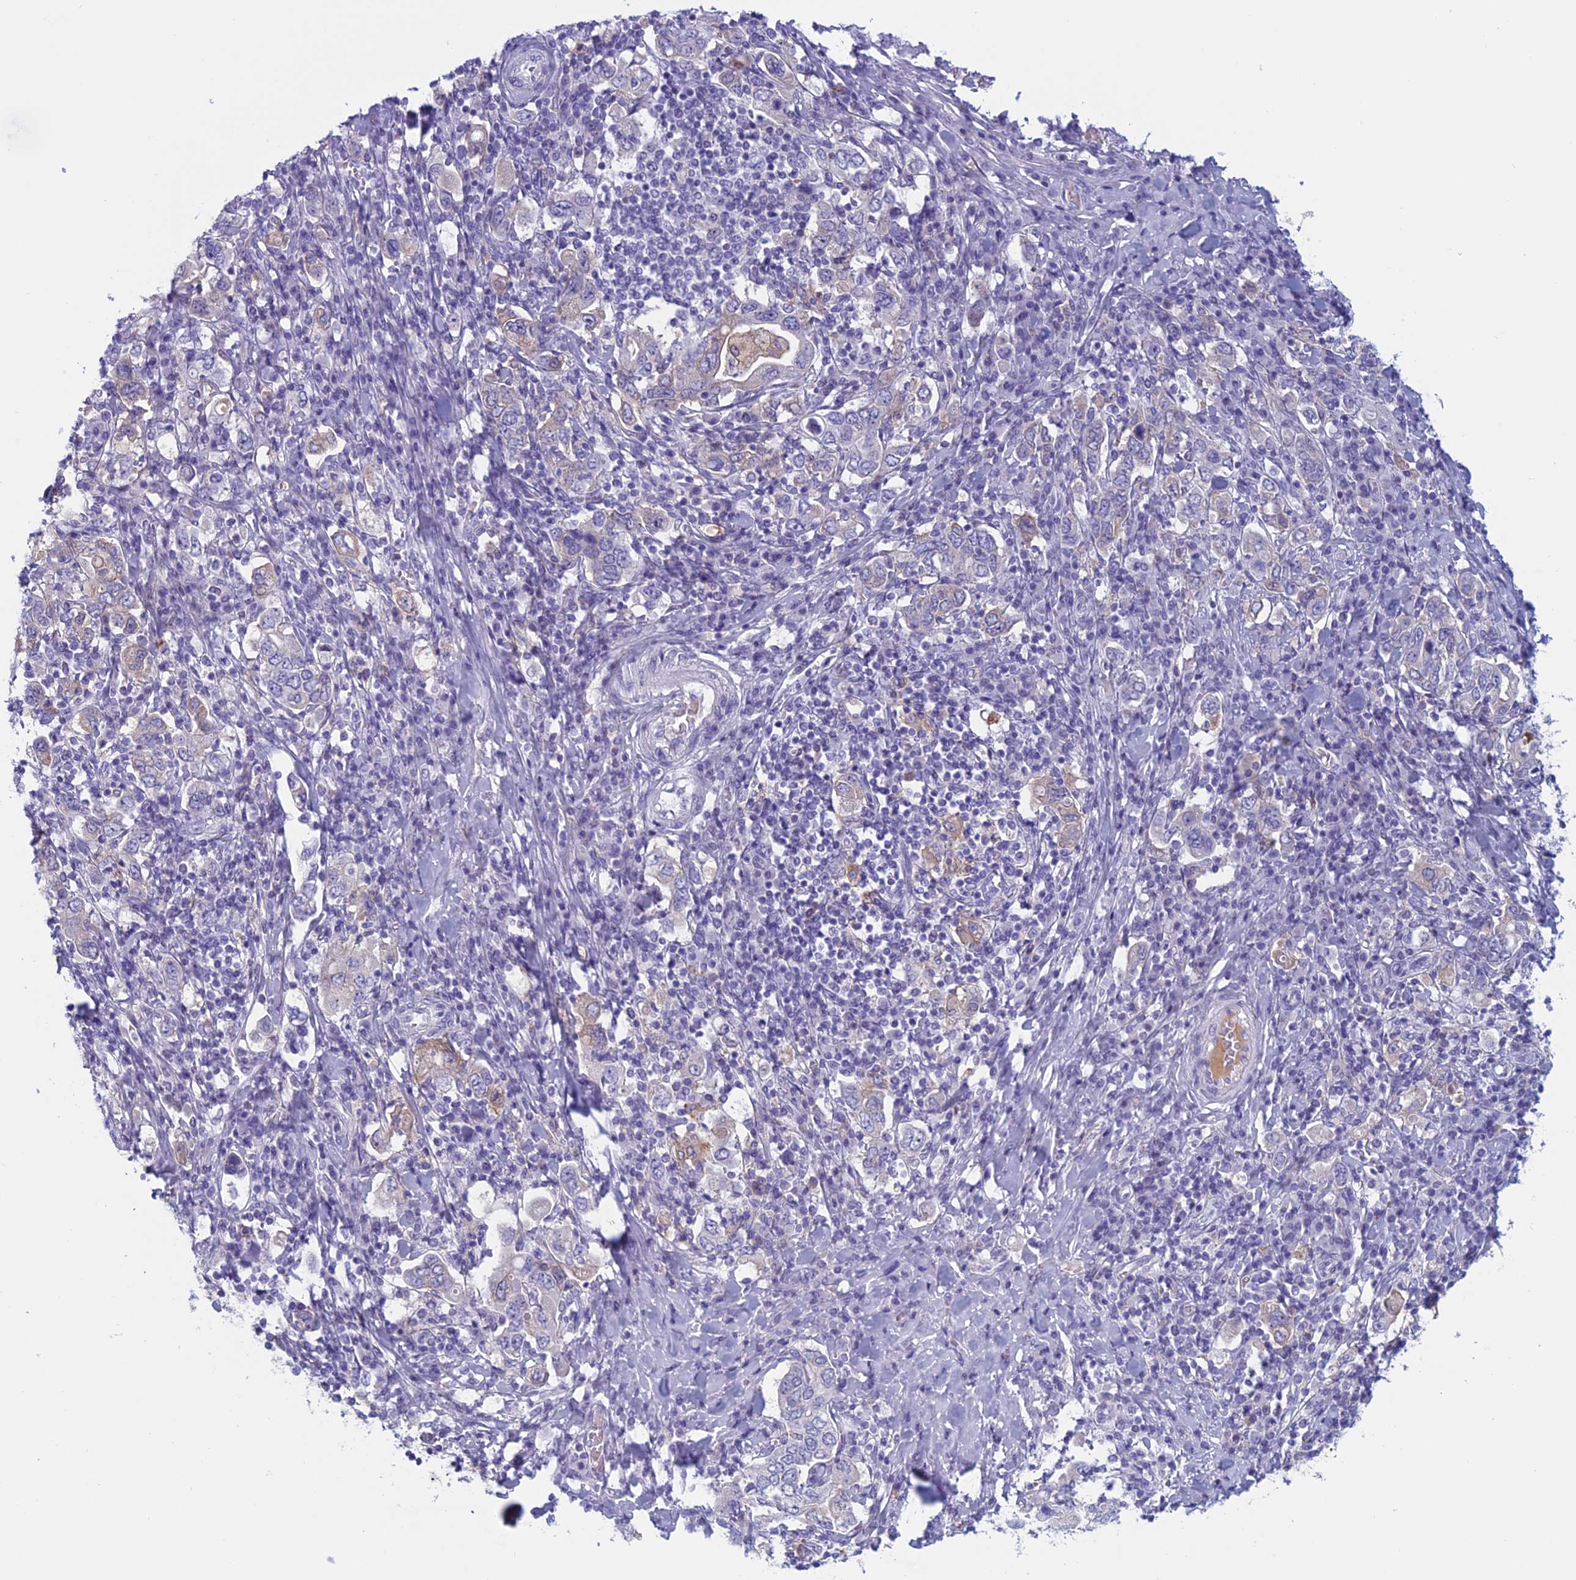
{"staining": {"intensity": "negative", "quantity": "none", "location": "none"}, "tissue": "stomach cancer", "cell_type": "Tumor cells", "image_type": "cancer", "snomed": [{"axis": "morphology", "description": "Adenocarcinoma, NOS"}, {"axis": "topography", "description": "Stomach, upper"}], "caption": "IHC micrograph of neoplastic tissue: human stomach cancer stained with DAB exhibits no significant protein staining in tumor cells.", "gene": "ANGPTL2", "patient": {"sex": "male", "age": 62}}